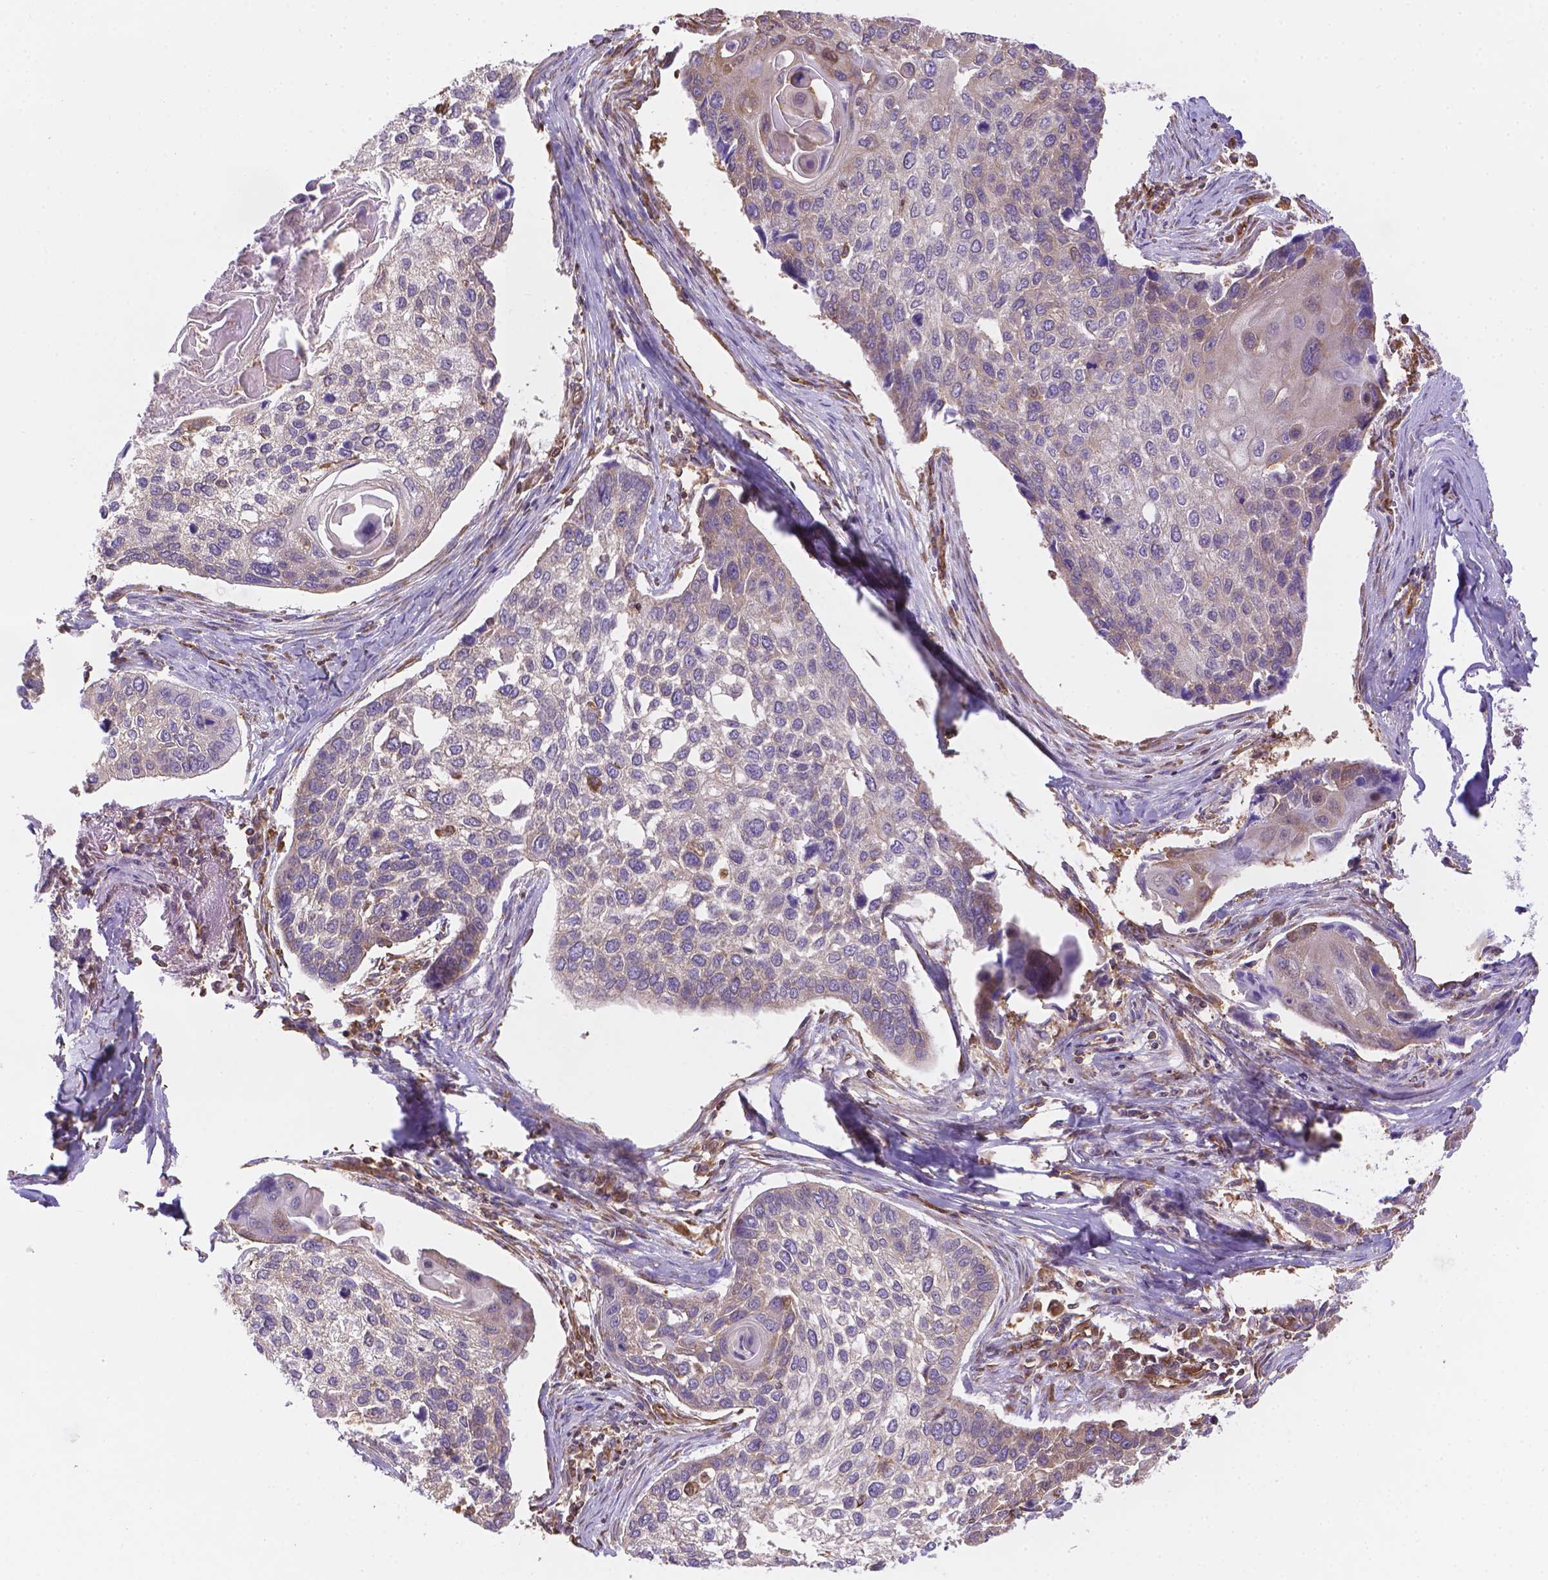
{"staining": {"intensity": "negative", "quantity": "none", "location": "none"}, "tissue": "lung cancer", "cell_type": "Tumor cells", "image_type": "cancer", "snomed": [{"axis": "morphology", "description": "Squamous cell carcinoma, NOS"}, {"axis": "morphology", "description": "Squamous cell carcinoma, metastatic, NOS"}, {"axis": "topography", "description": "Lung"}], "caption": "Immunohistochemical staining of human lung cancer shows no significant staining in tumor cells. The staining was performed using DAB to visualize the protein expression in brown, while the nuclei were stained in blue with hematoxylin (Magnification: 20x).", "gene": "DMWD", "patient": {"sex": "male", "age": 63}}